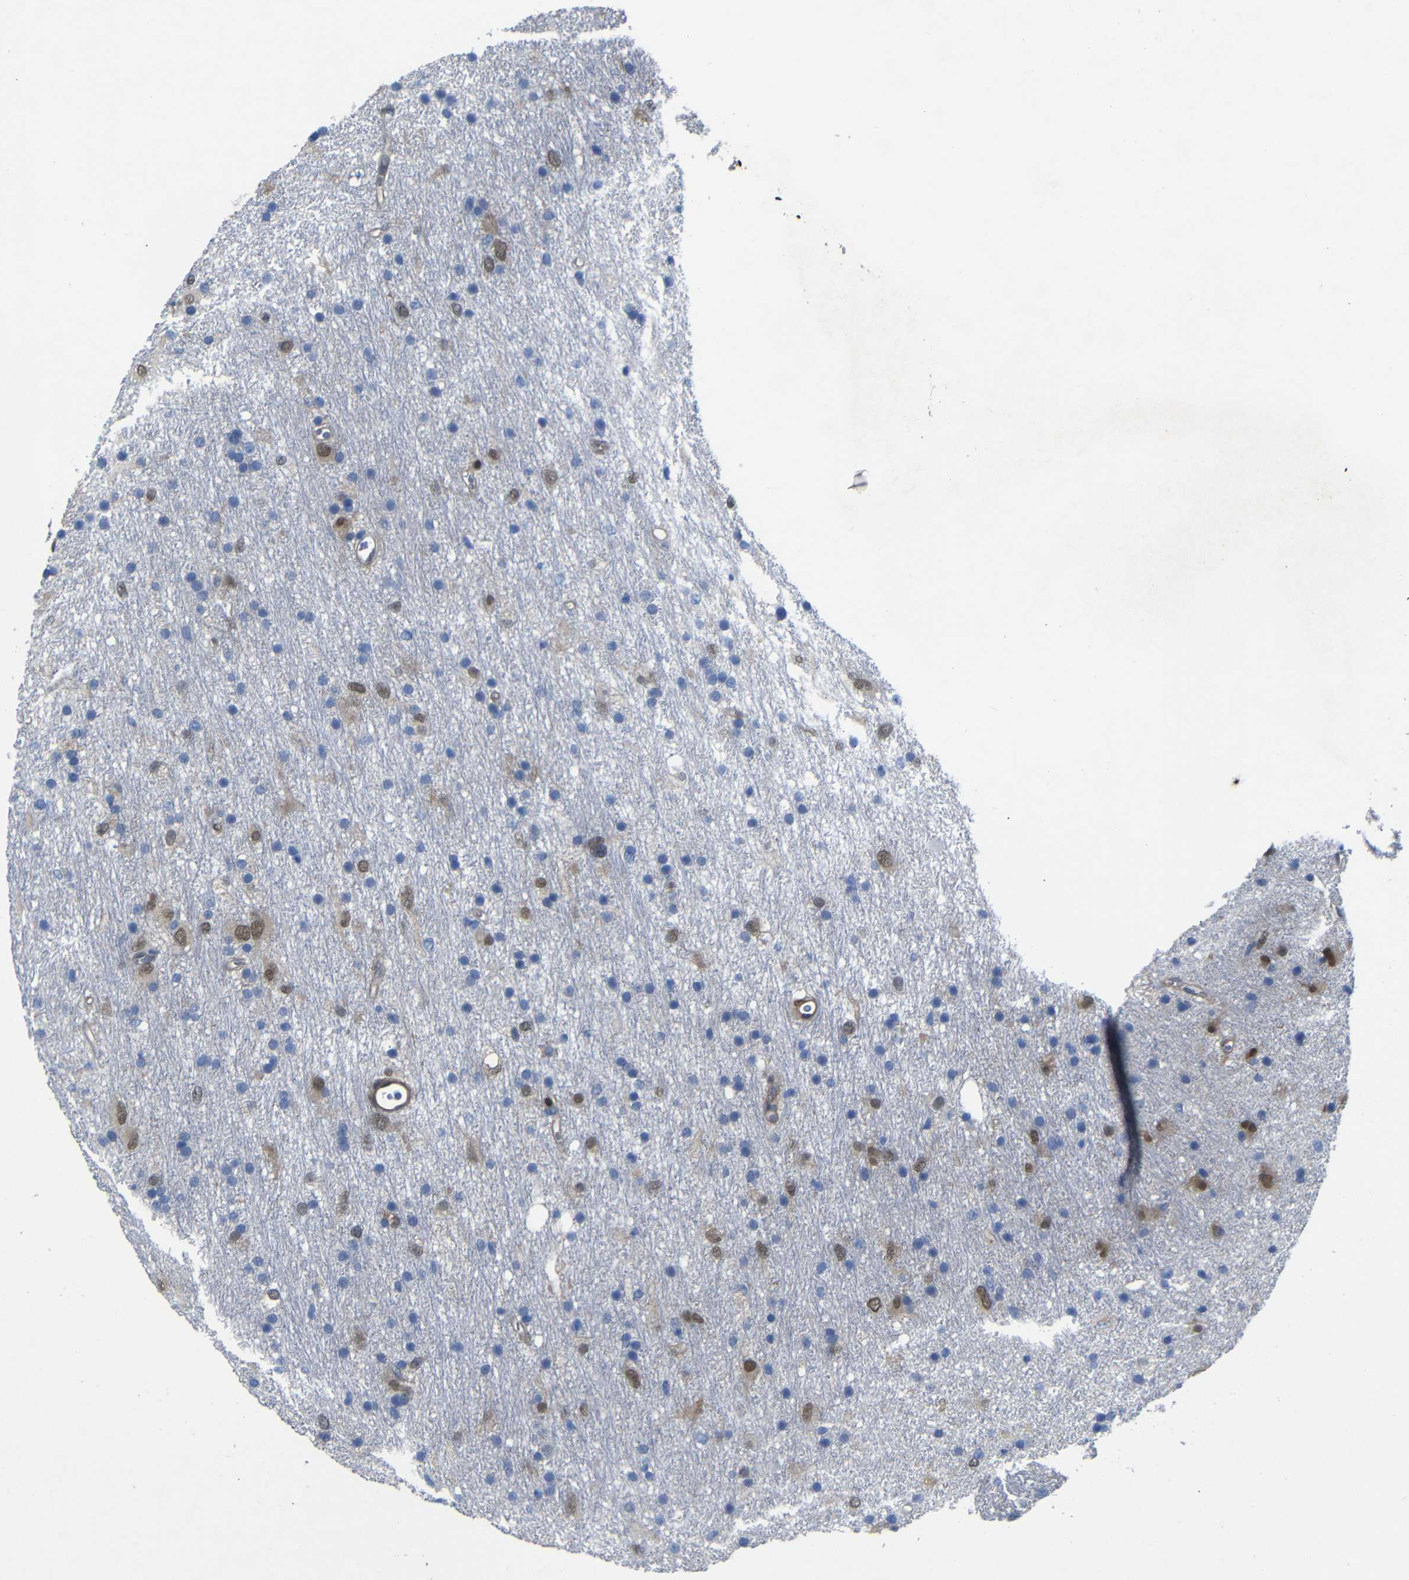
{"staining": {"intensity": "moderate", "quantity": "25%-75%", "location": "nuclear"}, "tissue": "glioma", "cell_type": "Tumor cells", "image_type": "cancer", "snomed": [{"axis": "morphology", "description": "Glioma, malignant, Low grade"}, {"axis": "topography", "description": "Brain"}], "caption": "Immunohistochemistry of human glioma reveals medium levels of moderate nuclear positivity in about 25%-75% of tumor cells.", "gene": "YAP1", "patient": {"sex": "male", "age": 77}}